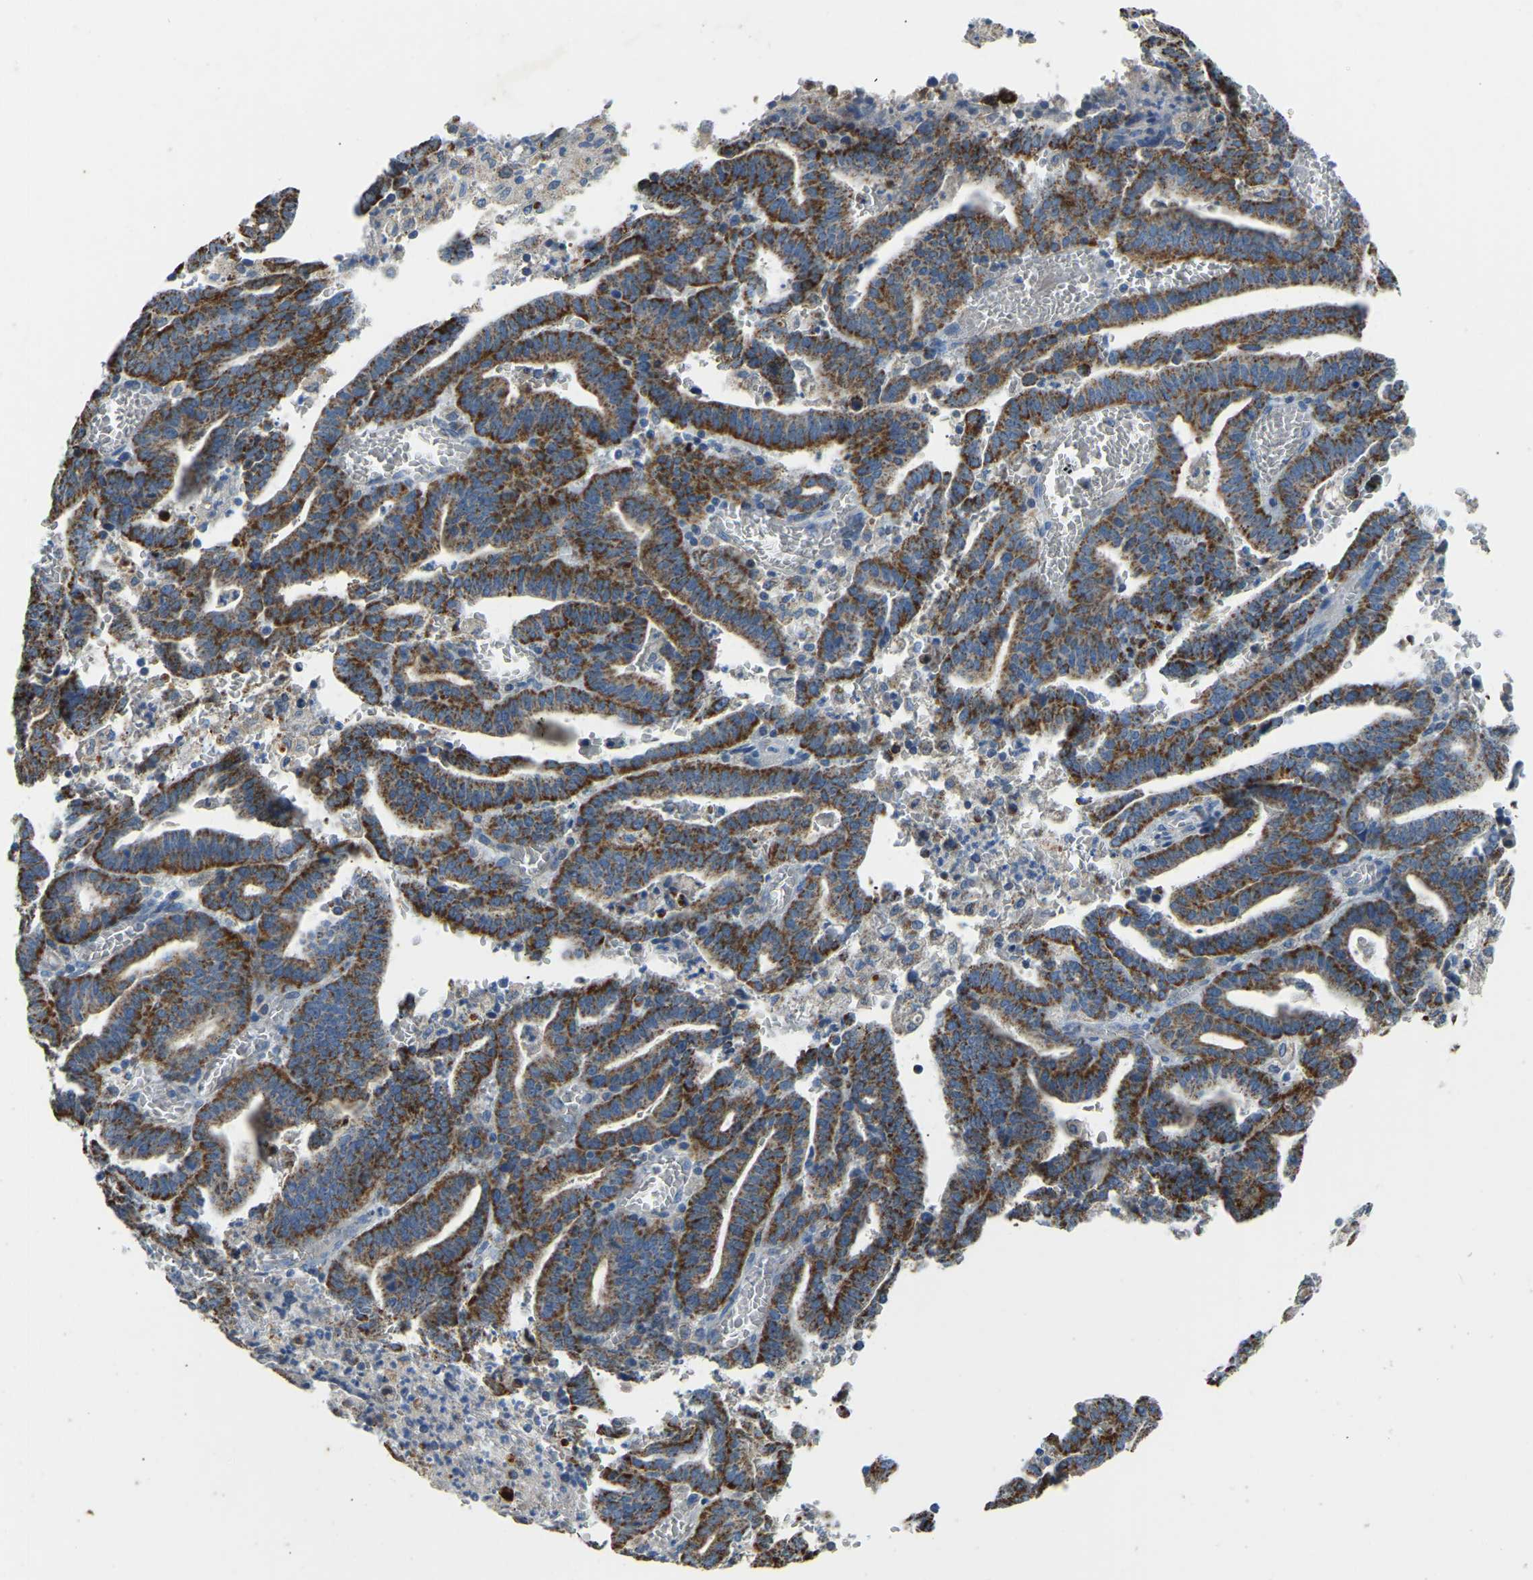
{"staining": {"intensity": "strong", "quantity": ">75%", "location": "cytoplasmic/membranous"}, "tissue": "endometrial cancer", "cell_type": "Tumor cells", "image_type": "cancer", "snomed": [{"axis": "morphology", "description": "Adenocarcinoma, NOS"}, {"axis": "topography", "description": "Uterus"}], "caption": "This is an image of IHC staining of endometrial cancer, which shows strong positivity in the cytoplasmic/membranous of tumor cells.", "gene": "ZNF200", "patient": {"sex": "female", "age": 83}}